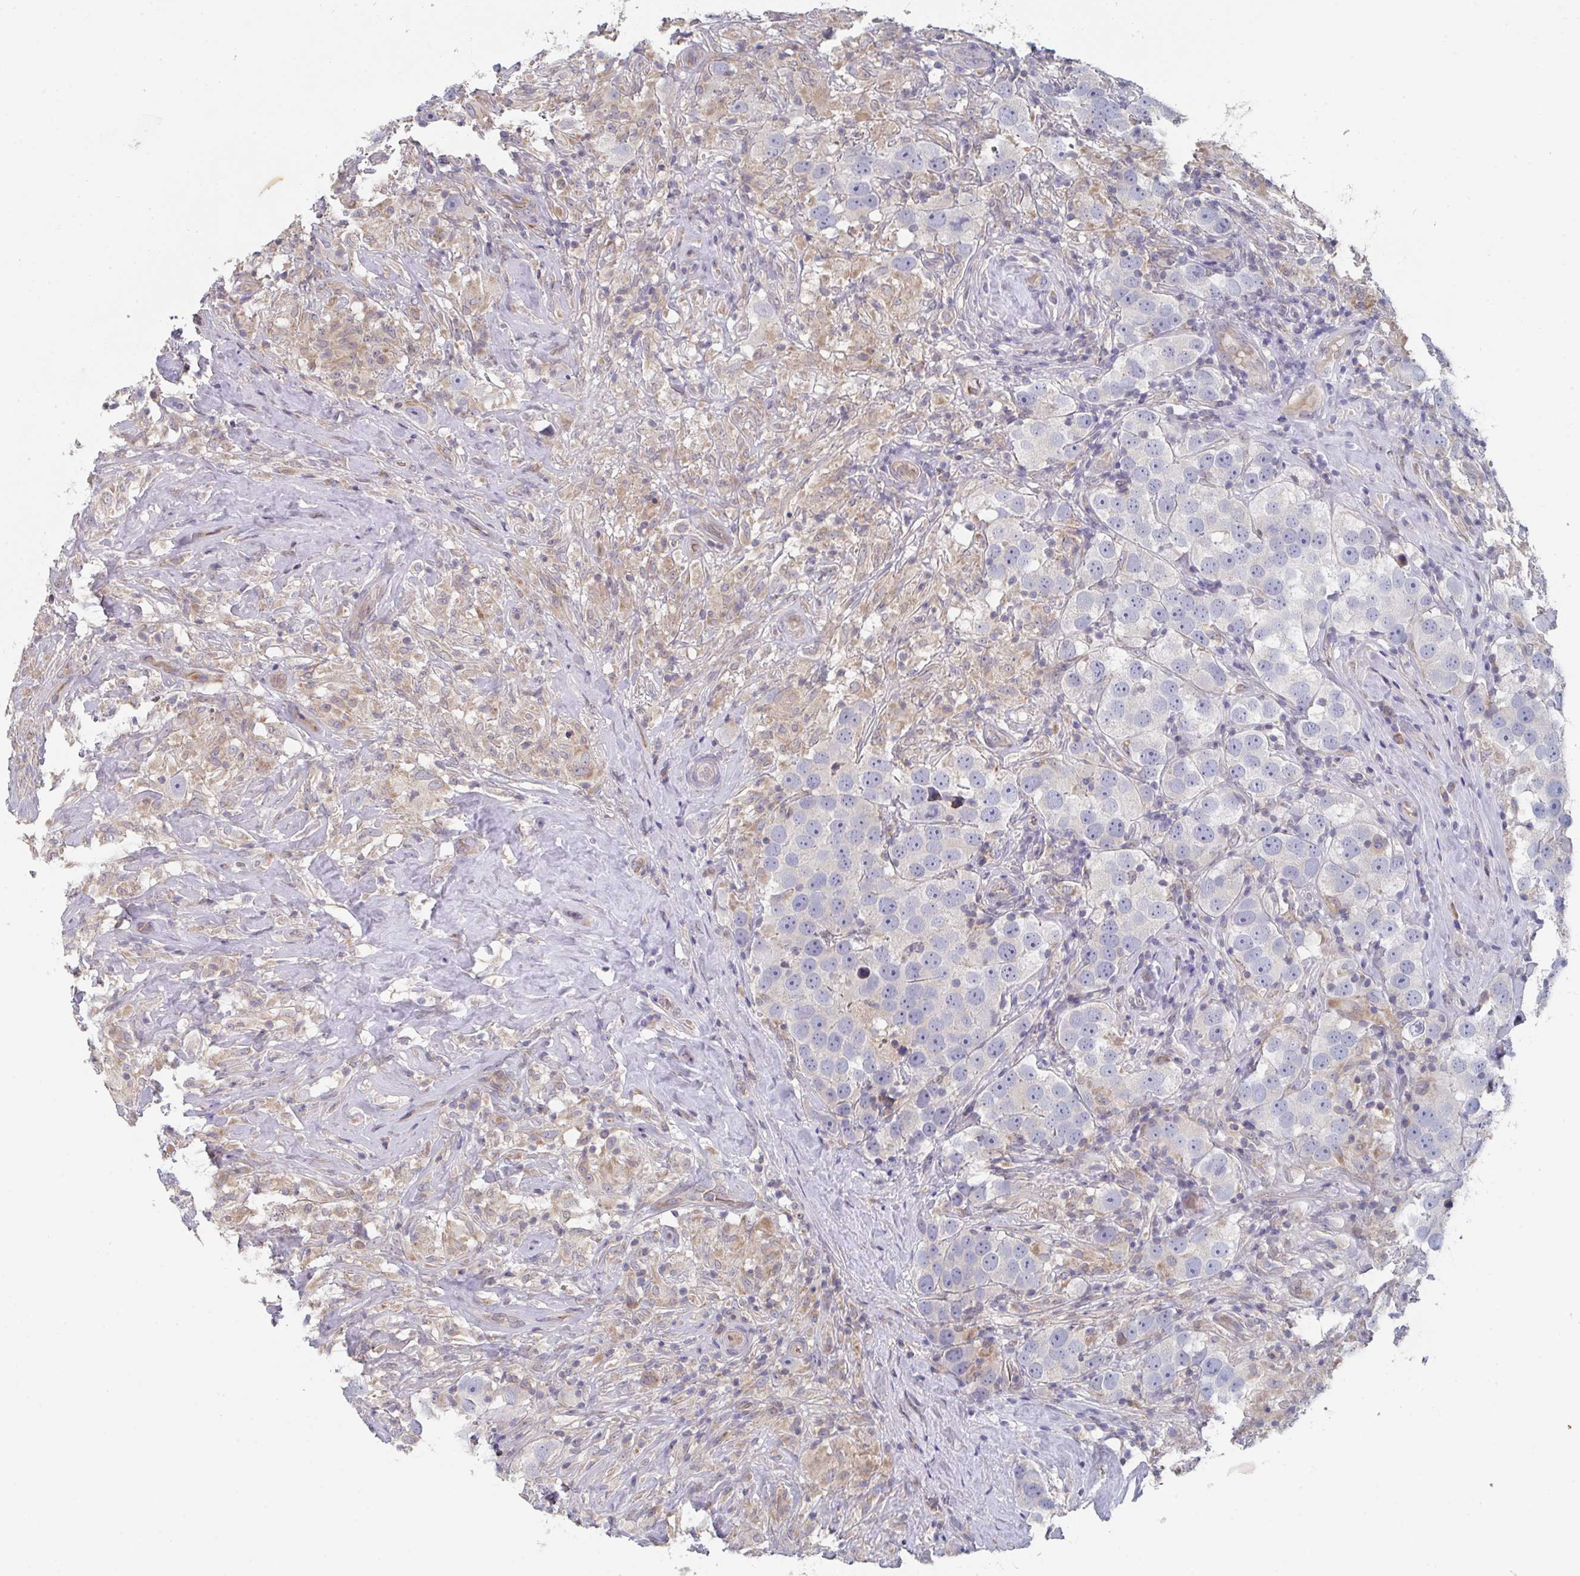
{"staining": {"intensity": "negative", "quantity": "none", "location": "none"}, "tissue": "testis cancer", "cell_type": "Tumor cells", "image_type": "cancer", "snomed": [{"axis": "morphology", "description": "Seminoma, NOS"}, {"axis": "topography", "description": "Testis"}], "caption": "This is an IHC photomicrograph of testis seminoma. There is no positivity in tumor cells.", "gene": "ELOVL1", "patient": {"sex": "male", "age": 49}}